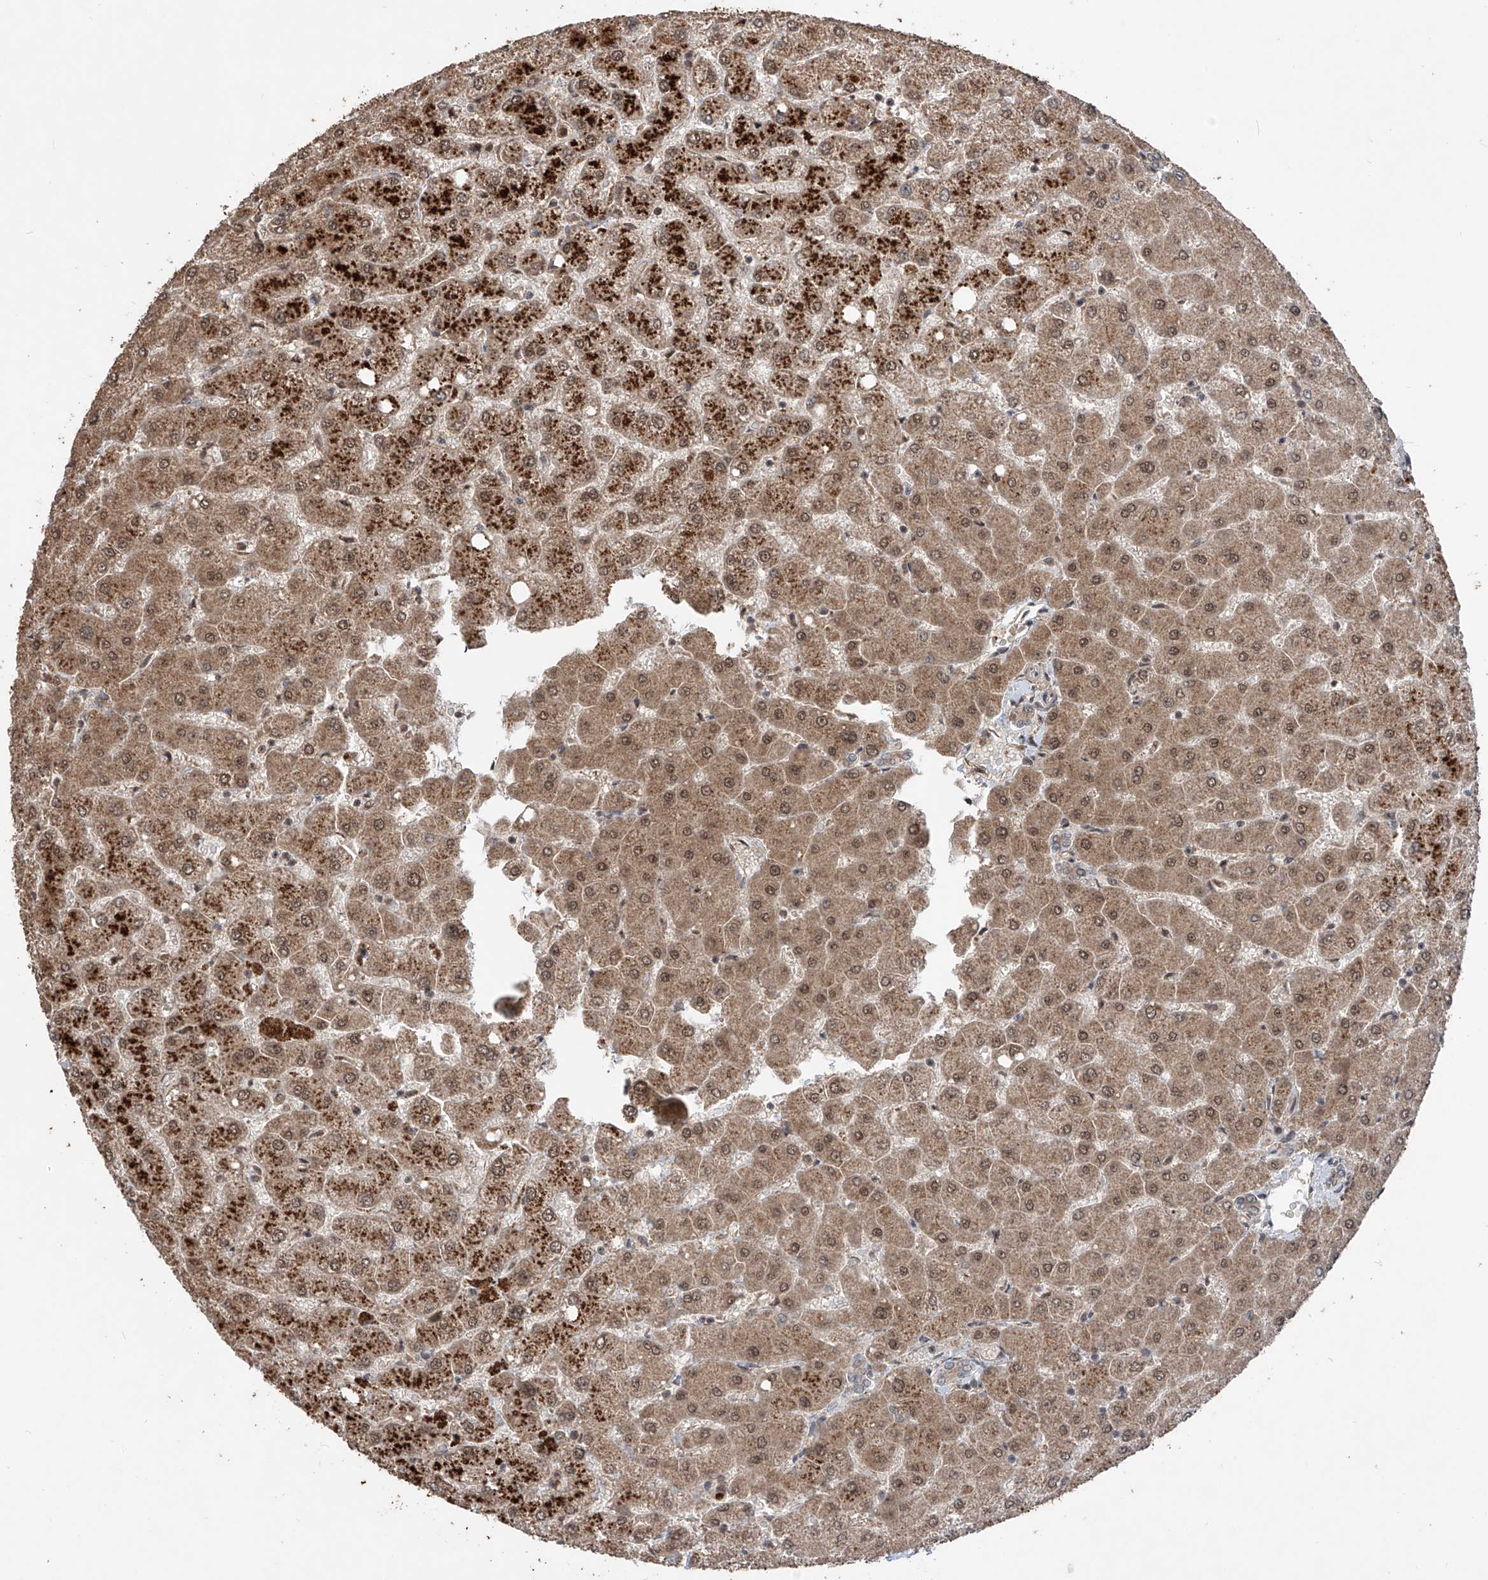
{"staining": {"intensity": "negative", "quantity": "none", "location": "none"}, "tissue": "liver", "cell_type": "Cholangiocytes", "image_type": "normal", "snomed": [{"axis": "morphology", "description": "Normal tissue, NOS"}, {"axis": "topography", "description": "Liver"}], "caption": "The image exhibits no significant staining in cholangiocytes of liver.", "gene": "FAM135A", "patient": {"sex": "female", "age": 54}}